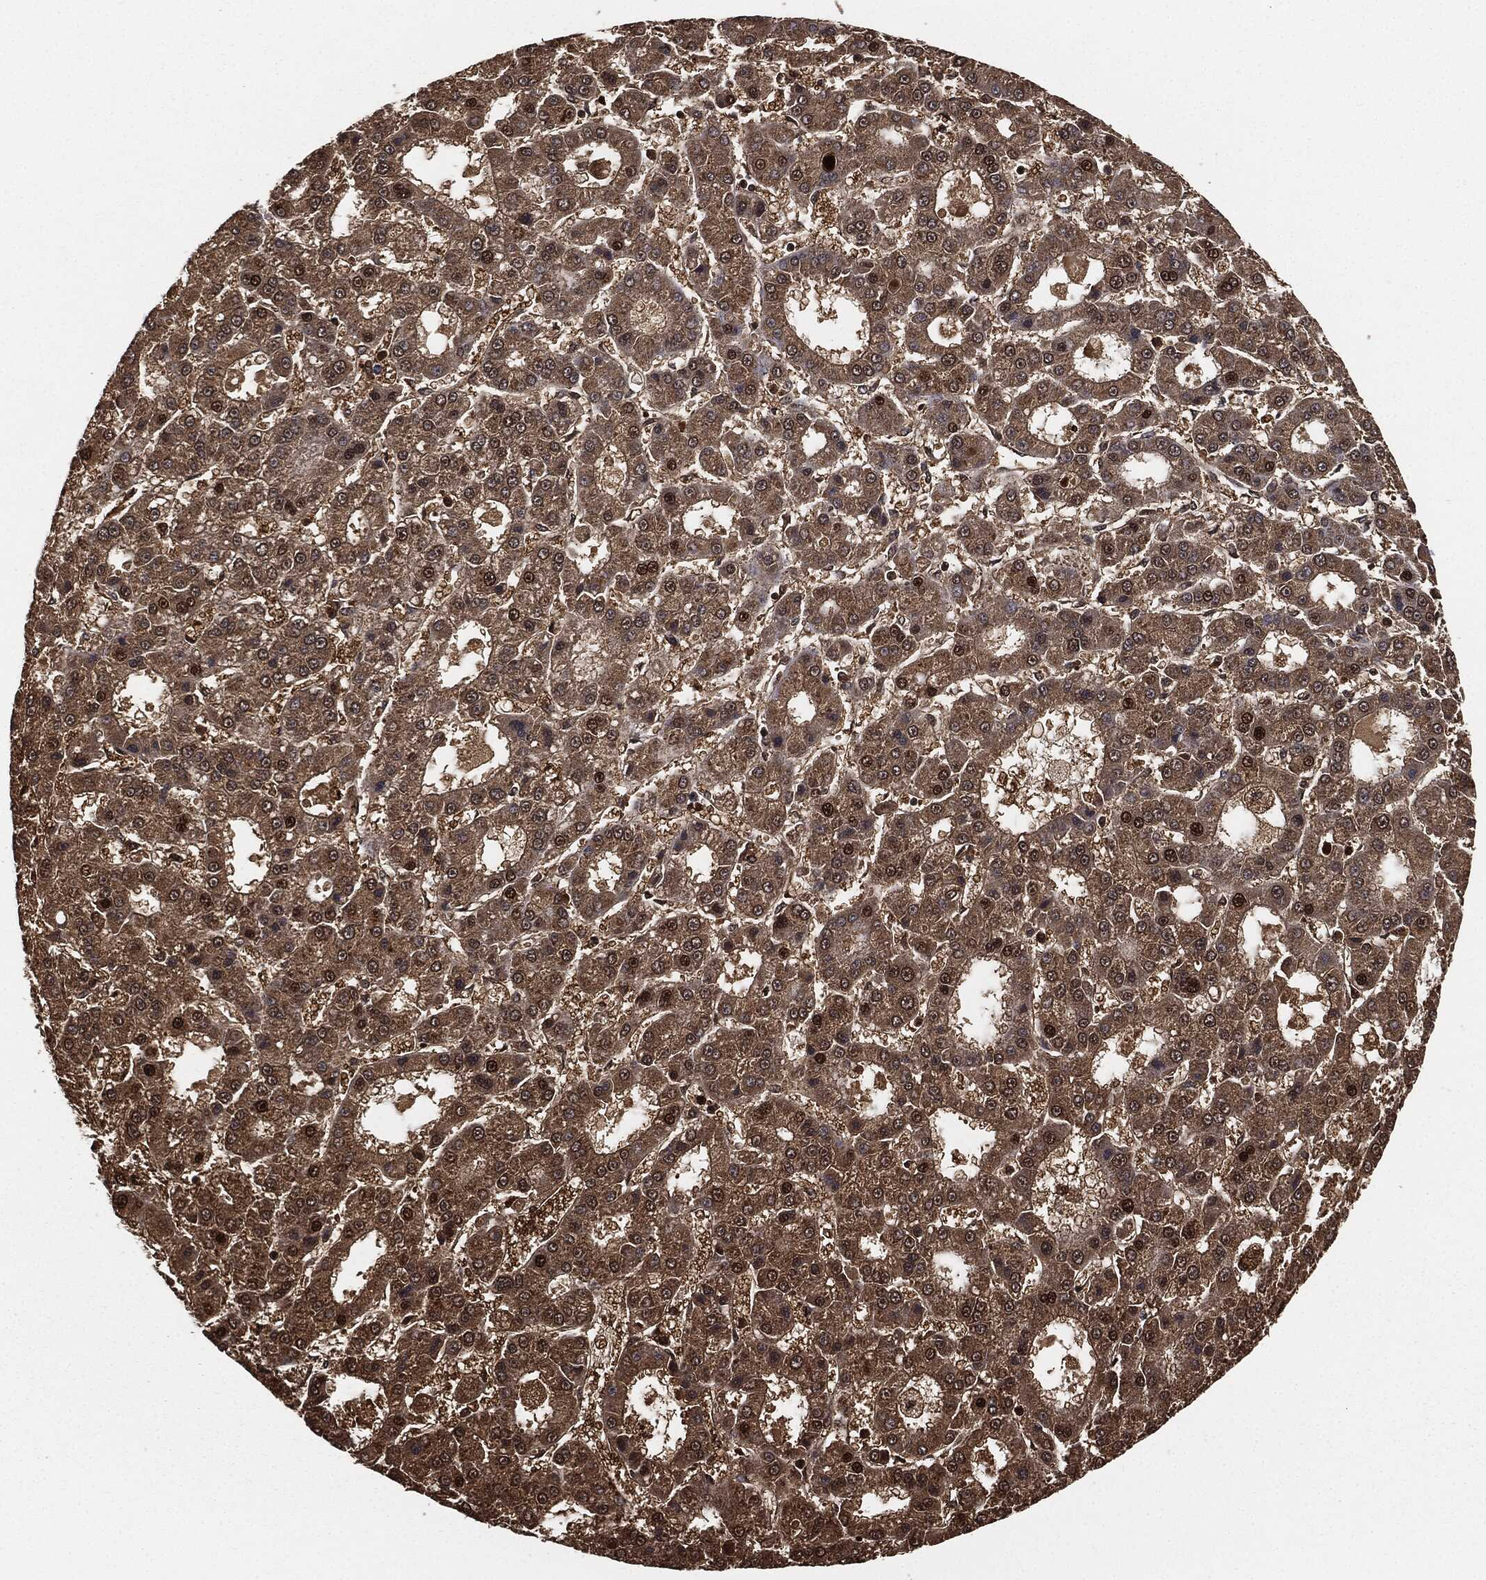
{"staining": {"intensity": "moderate", "quantity": ">75%", "location": "cytoplasmic/membranous,nuclear"}, "tissue": "liver cancer", "cell_type": "Tumor cells", "image_type": "cancer", "snomed": [{"axis": "morphology", "description": "Carcinoma, Hepatocellular, NOS"}, {"axis": "topography", "description": "Liver"}], "caption": "A high-resolution photomicrograph shows IHC staining of liver cancer (hepatocellular carcinoma), which reveals moderate cytoplasmic/membranous and nuclear staining in approximately >75% of tumor cells.", "gene": "CAPRIN2", "patient": {"sex": "male", "age": 70}}